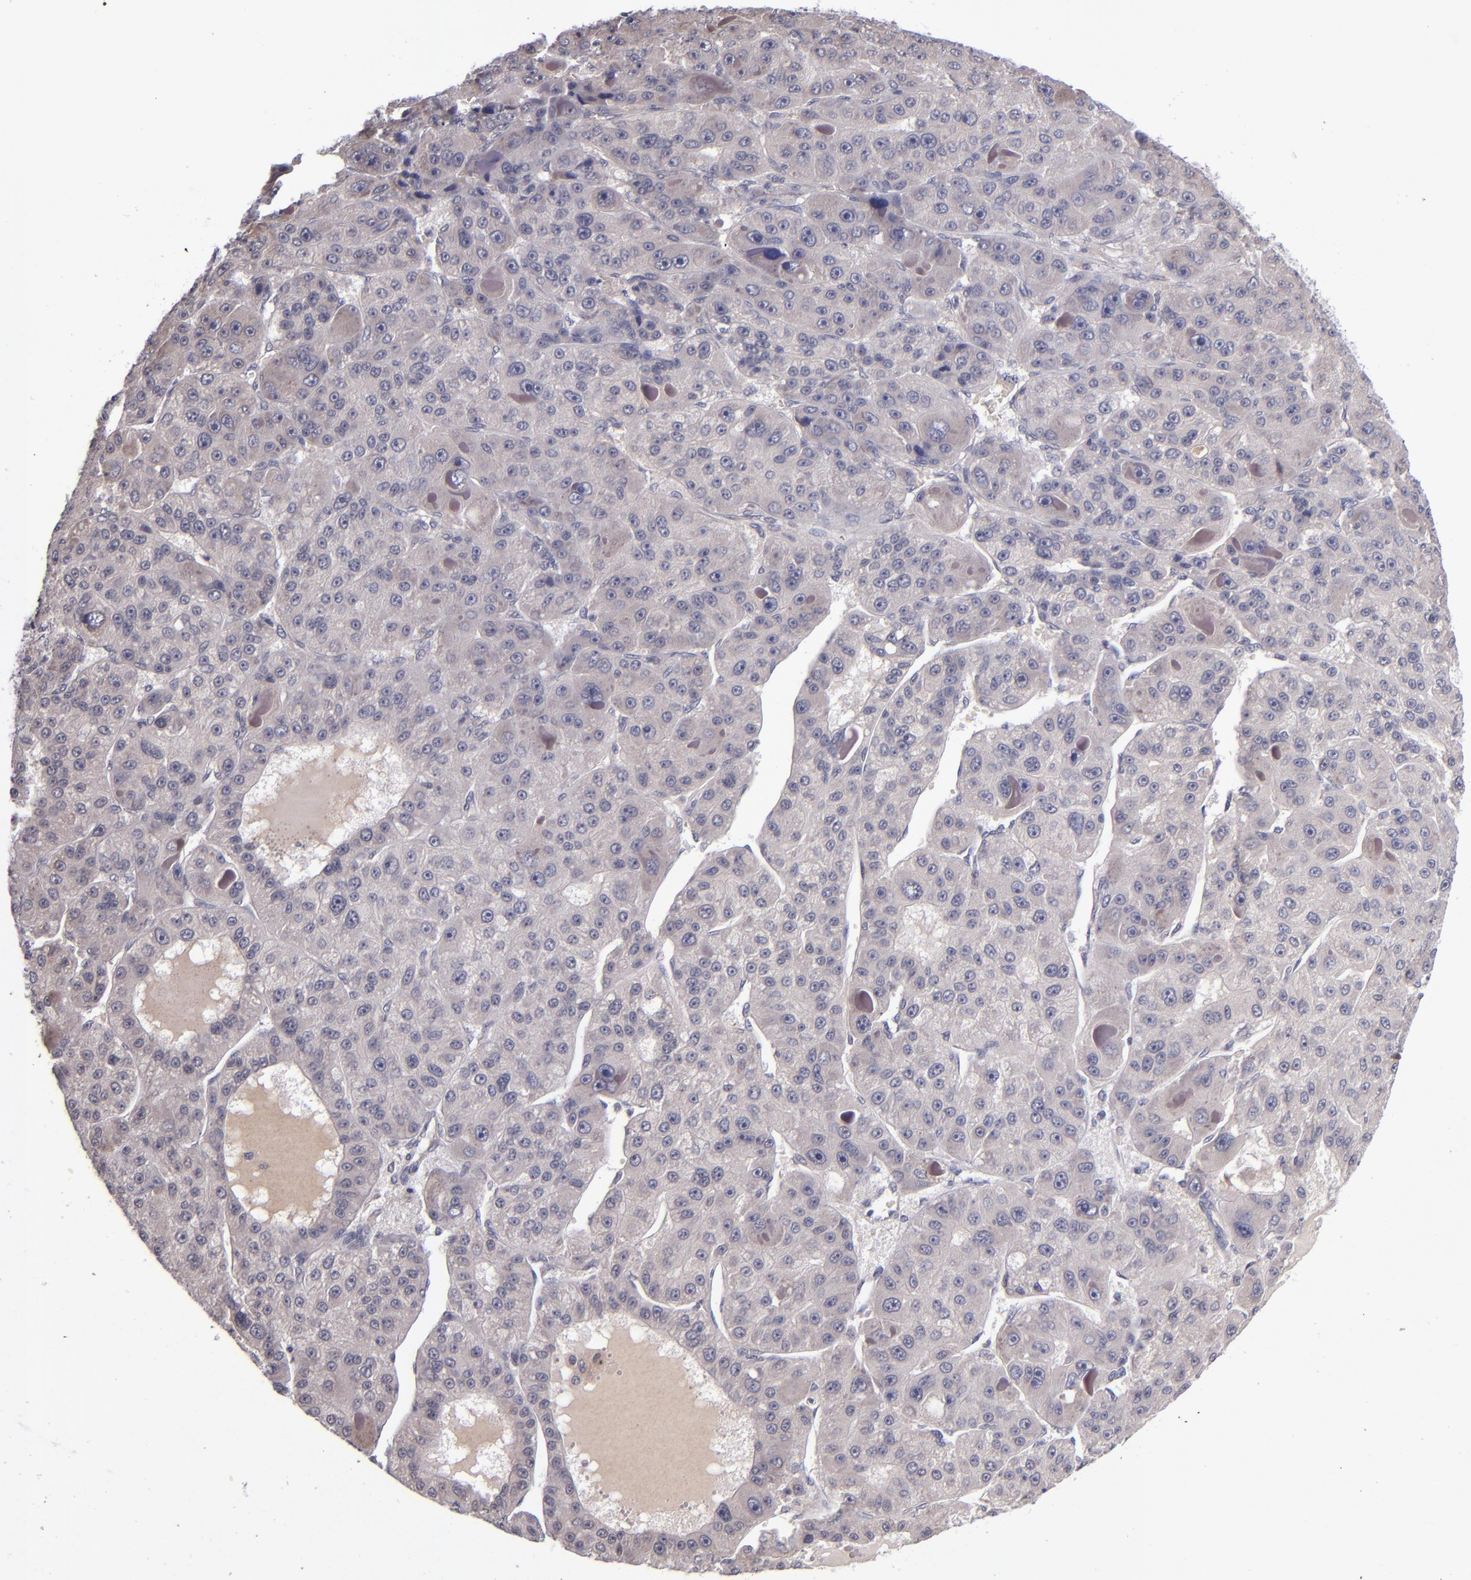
{"staining": {"intensity": "negative", "quantity": "none", "location": "none"}, "tissue": "liver cancer", "cell_type": "Tumor cells", "image_type": "cancer", "snomed": [{"axis": "morphology", "description": "Carcinoma, Hepatocellular, NOS"}, {"axis": "topography", "description": "Liver"}], "caption": "This micrograph is of liver hepatocellular carcinoma stained with IHC to label a protein in brown with the nuclei are counter-stained blue. There is no positivity in tumor cells.", "gene": "TSC2", "patient": {"sex": "male", "age": 76}}